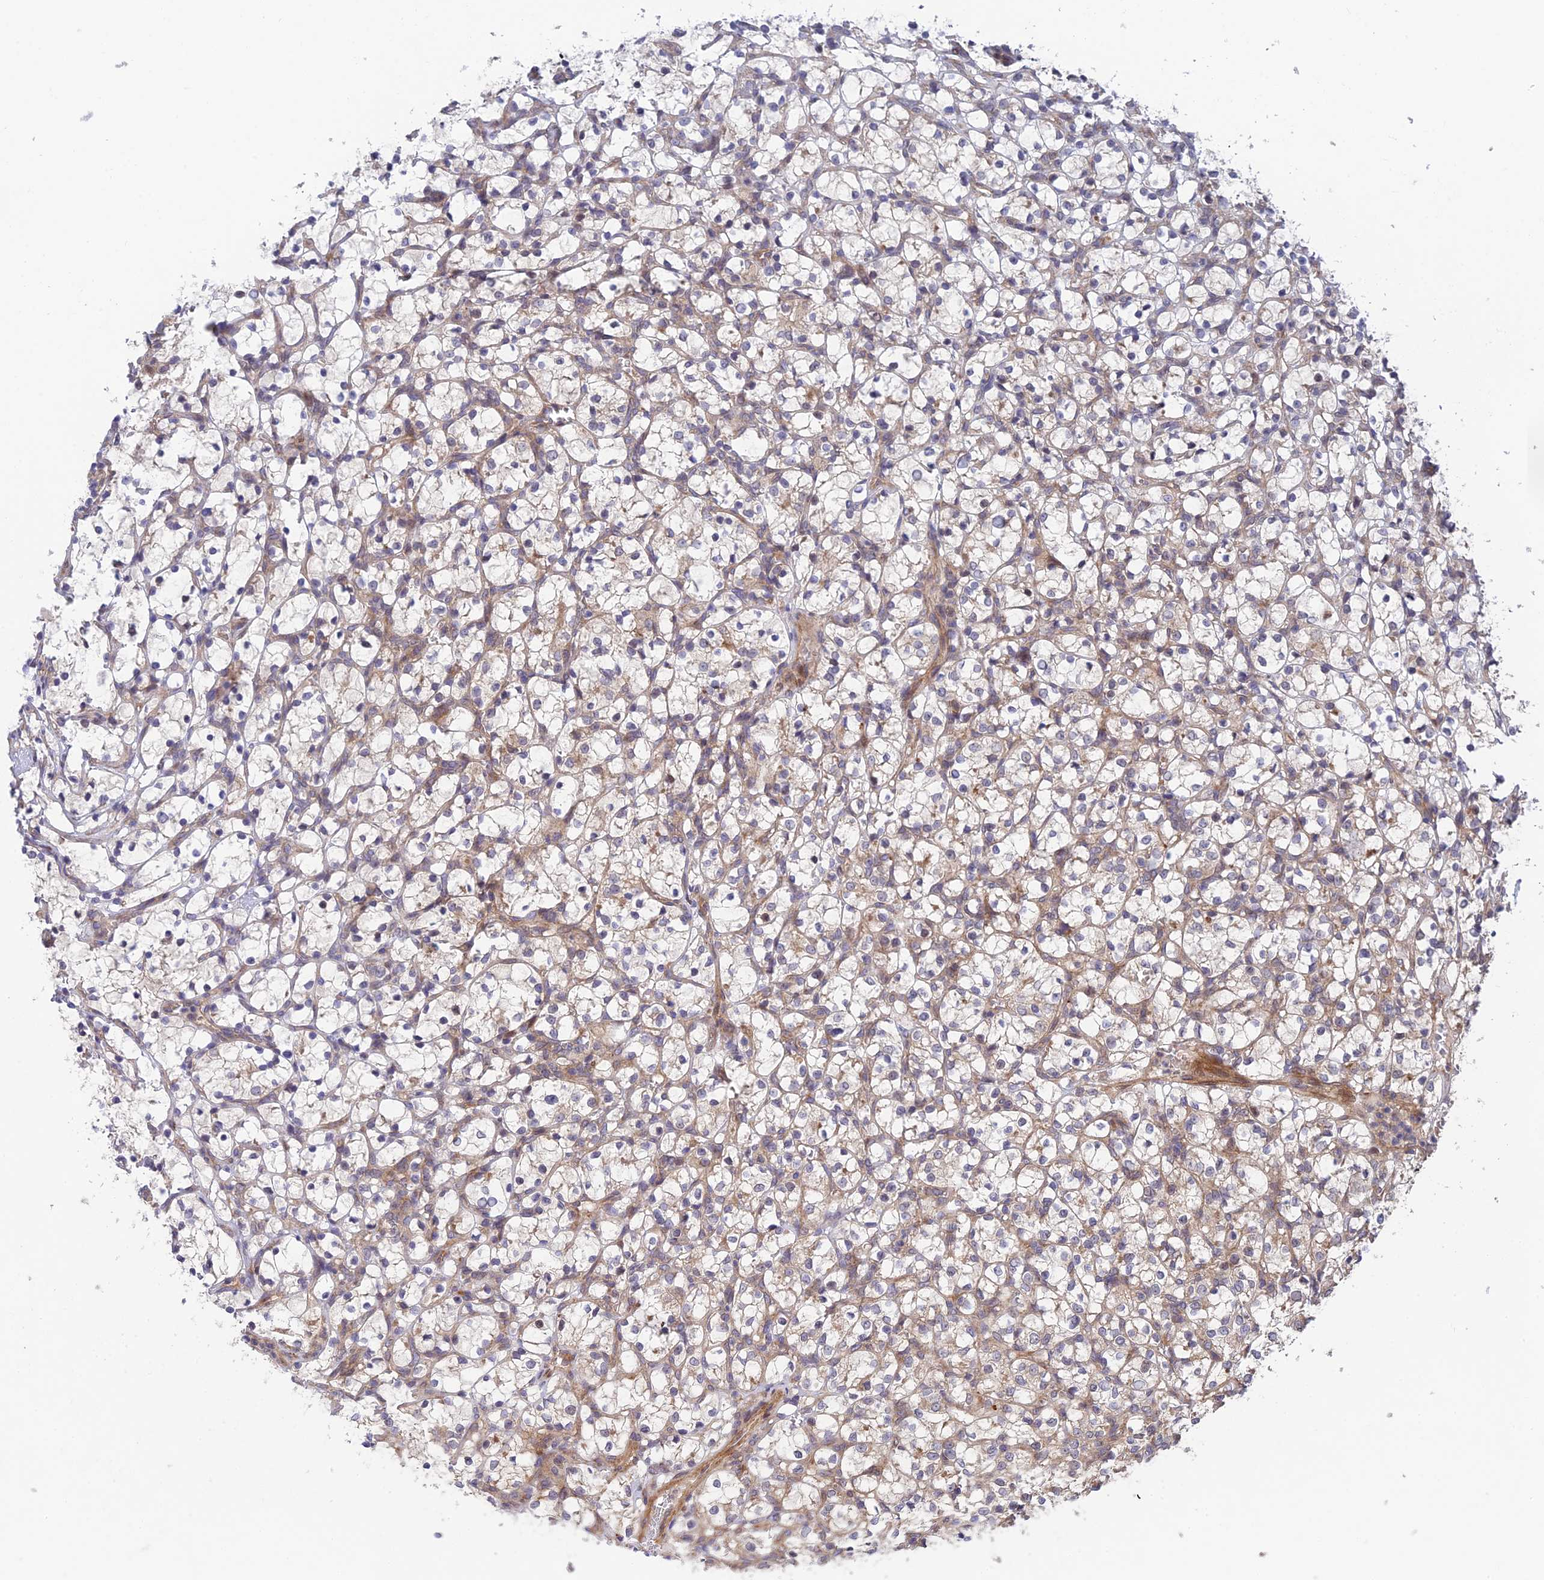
{"staining": {"intensity": "negative", "quantity": "none", "location": "none"}, "tissue": "renal cancer", "cell_type": "Tumor cells", "image_type": "cancer", "snomed": [{"axis": "morphology", "description": "Adenocarcinoma, NOS"}, {"axis": "topography", "description": "Kidney"}], "caption": "Tumor cells show no significant protein positivity in renal cancer.", "gene": "UROS", "patient": {"sex": "female", "age": 69}}